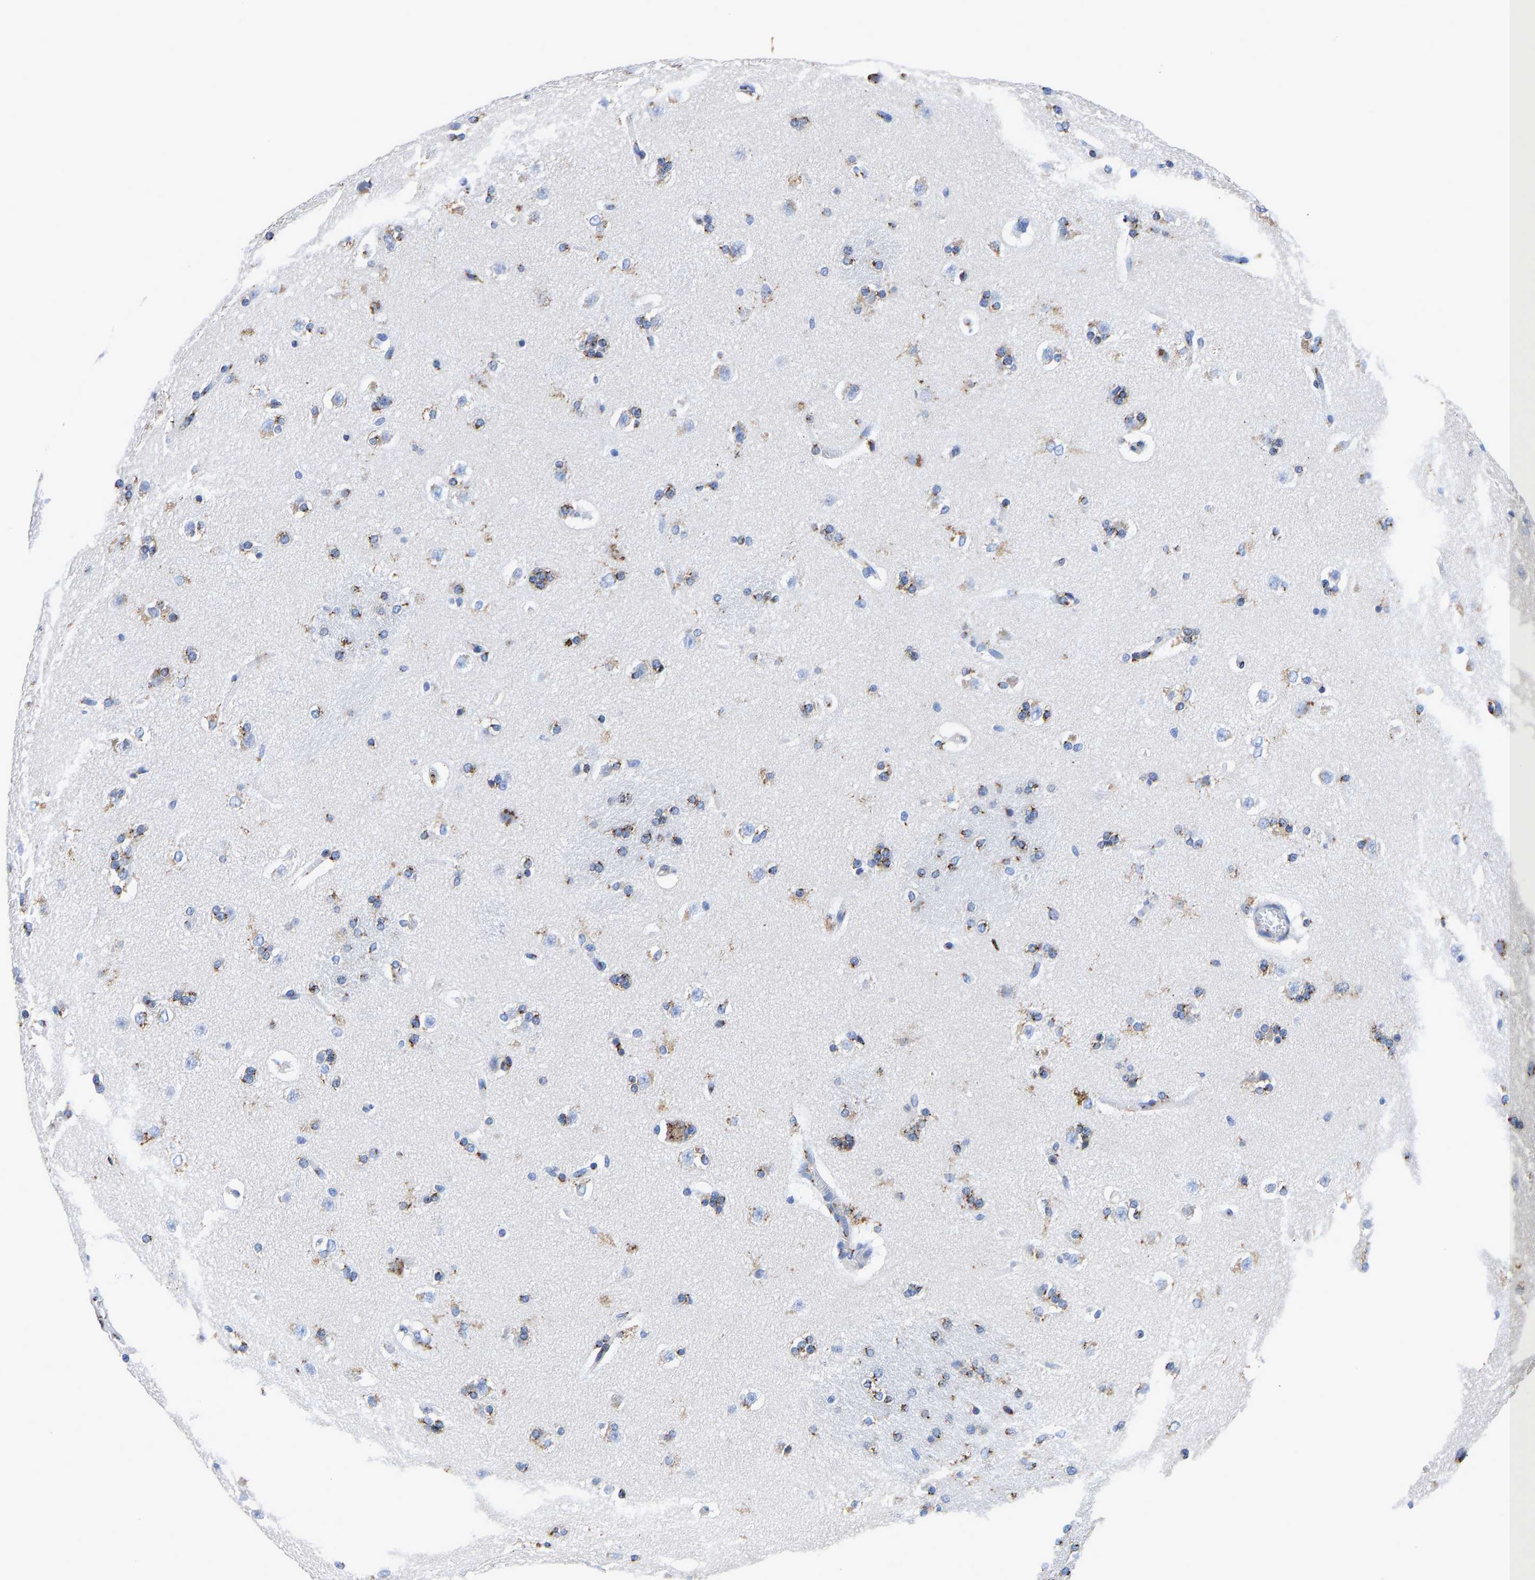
{"staining": {"intensity": "strong", "quantity": ">75%", "location": "cytoplasmic/membranous"}, "tissue": "caudate", "cell_type": "Glial cells", "image_type": "normal", "snomed": [{"axis": "morphology", "description": "Normal tissue, NOS"}, {"axis": "topography", "description": "Lateral ventricle wall"}], "caption": "Immunohistochemical staining of benign caudate demonstrates >75% levels of strong cytoplasmic/membranous protein expression in approximately >75% of glial cells.", "gene": "TMEM87A", "patient": {"sex": "female", "age": 19}}